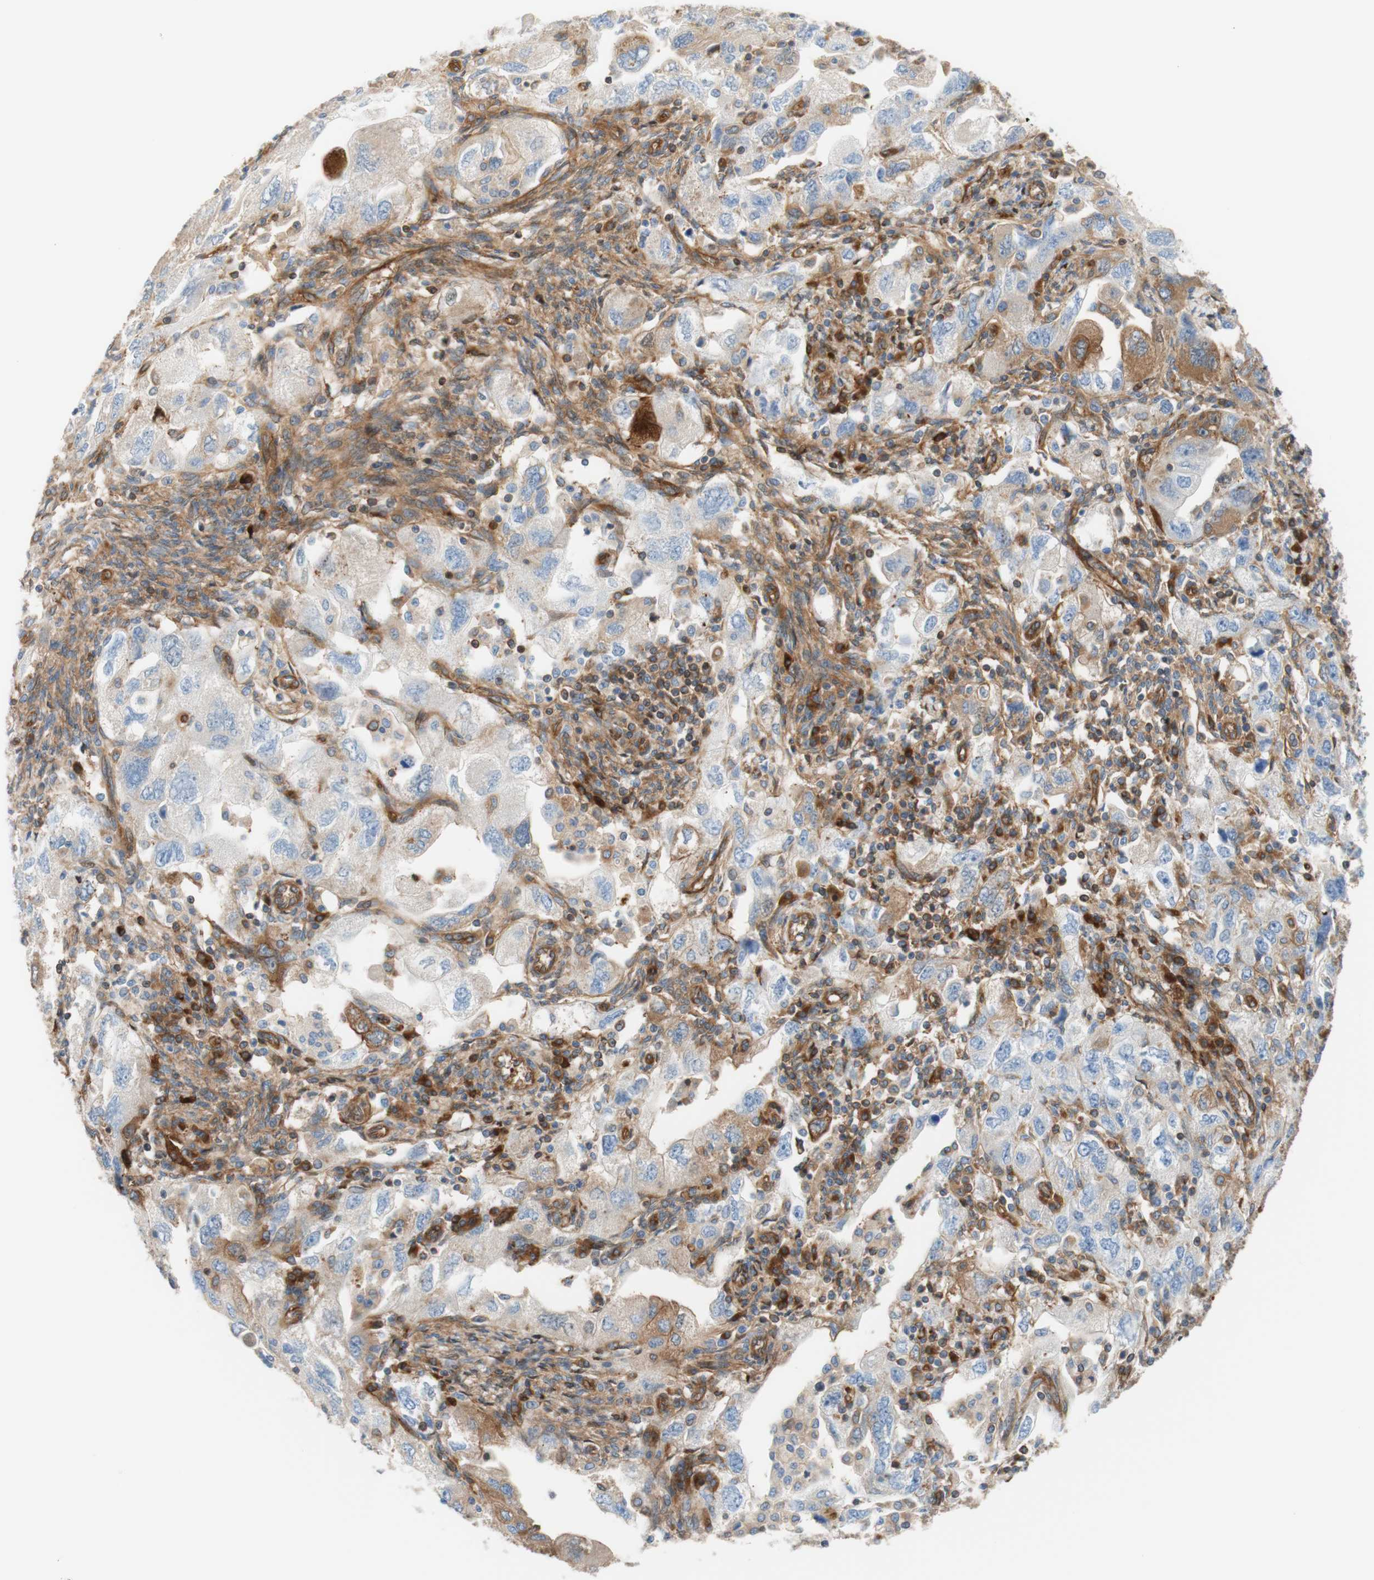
{"staining": {"intensity": "weak", "quantity": "<25%", "location": "cytoplasmic/membranous"}, "tissue": "ovarian cancer", "cell_type": "Tumor cells", "image_type": "cancer", "snomed": [{"axis": "morphology", "description": "Carcinoma, NOS"}, {"axis": "morphology", "description": "Cystadenocarcinoma, serous, NOS"}, {"axis": "topography", "description": "Ovary"}], "caption": "Ovarian serous cystadenocarcinoma was stained to show a protein in brown. There is no significant positivity in tumor cells. (IHC, brightfield microscopy, high magnification).", "gene": "STOM", "patient": {"sex": "female", "age": 69}}